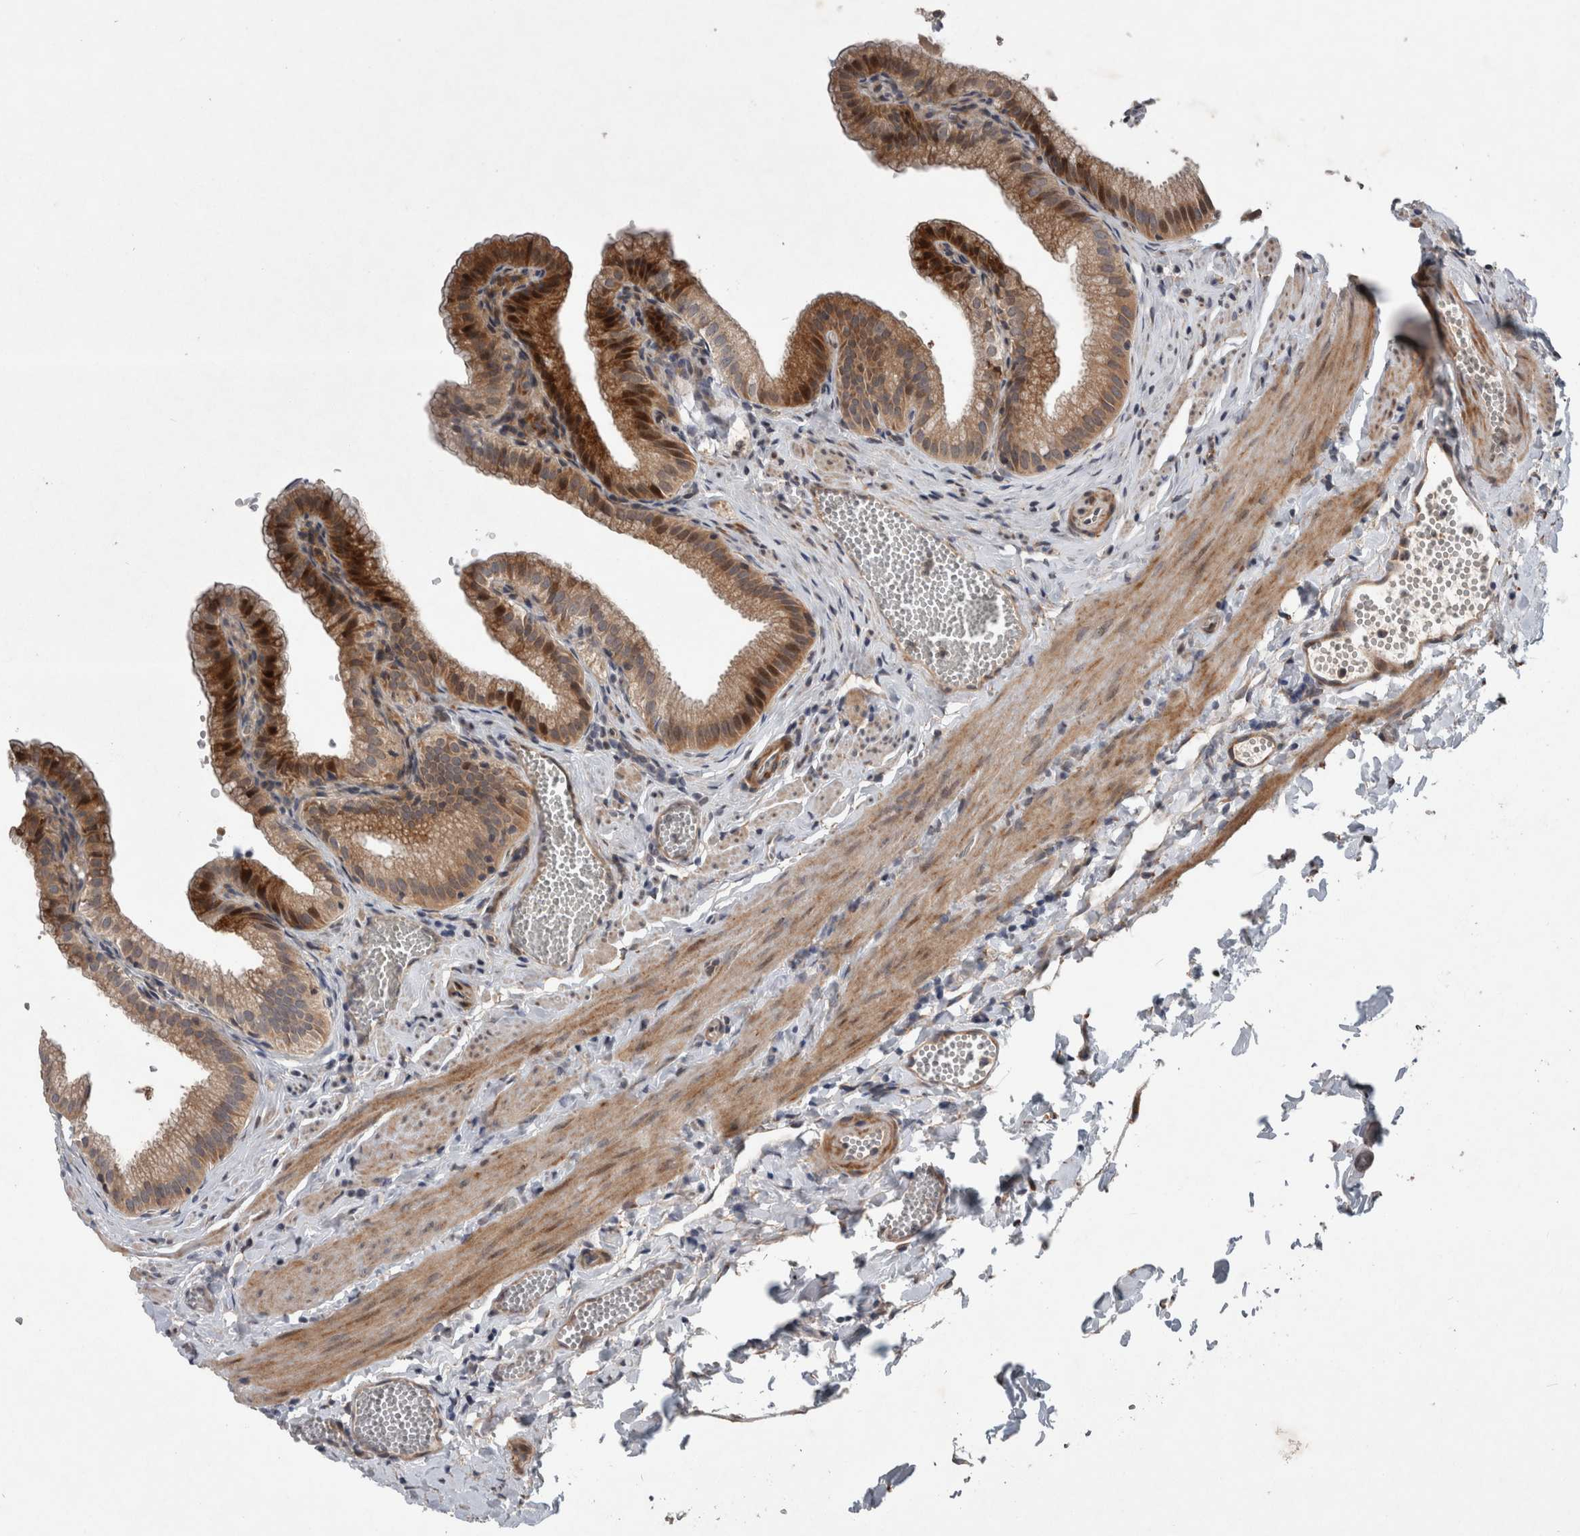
{"staining": {"intensity": "moderate", "quantity": "25%-75%", "location": "cytoplasmic/membranous,nuclear"}, "tissue": "gallbladder", "cell_type": "Glandular cells", "image_type": "normal", "snomed": [{"axis": "morphology", "description": "Normal tissue, NOS"}, {"axis": "topography", "description": "Gallbladder"}], "caption": "Brown immunohistochemical staining in unremarkable human gallbladder displays moderate cytoplasmic/membranous,nuclear expression in about 25%-75% of glandular cells.", "gene": "GIMAP6", "patient": {"sex": "male", "age": 38}}